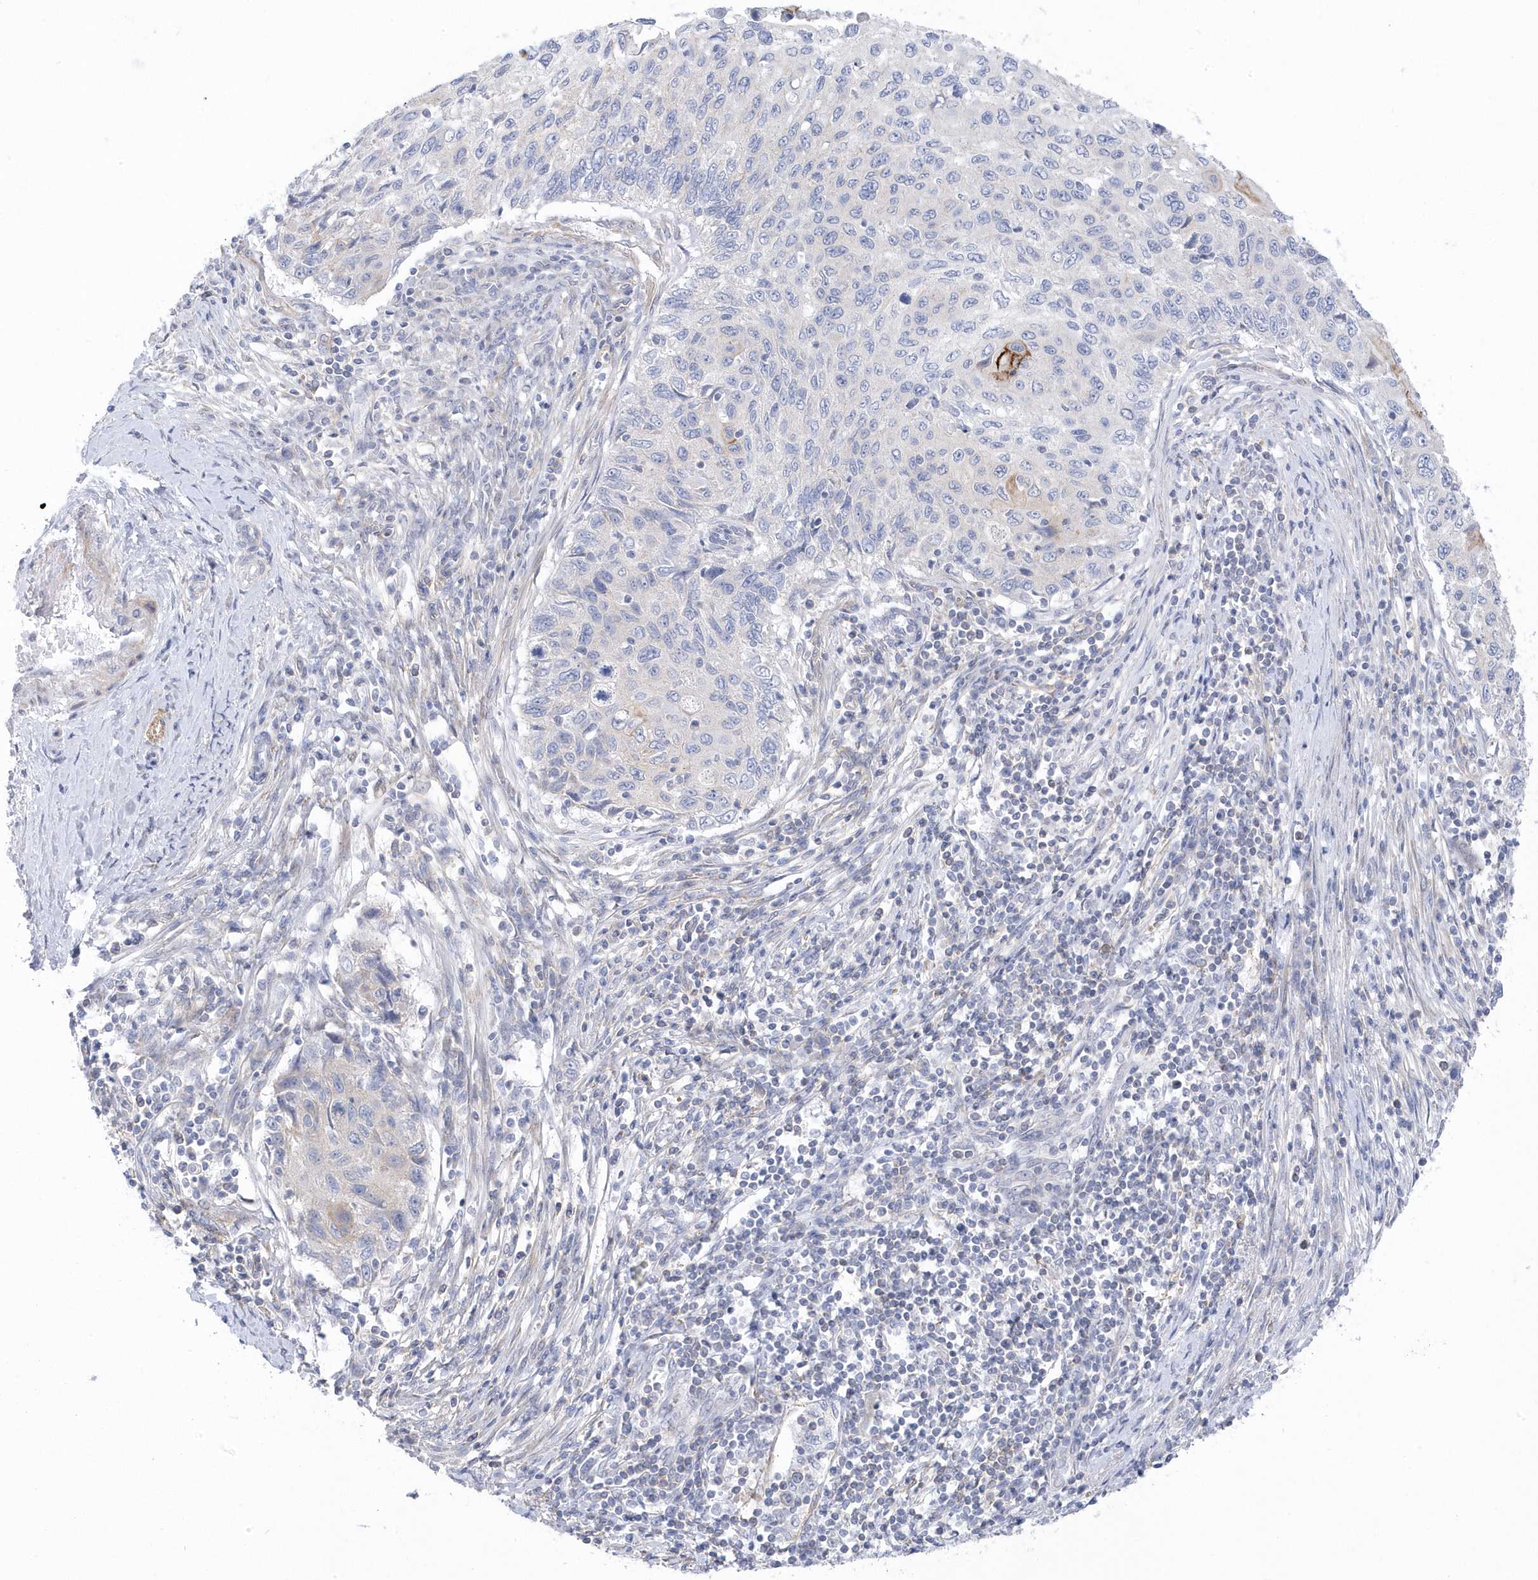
{"staining": {"intensity": "negative", "quantity": "none", "location": "none"}, "tissue": "cervical cancer", "cell_type": "Tumor cells", "image_type": "cancer", "snomed": [{"axis": "morphology", "description": "Squamous cell carcinoma, NOS"}, {"axis": "topography", "description": "Cervix"}], "caption": "Tumor cells show no significant positivity in squamous cell carcinoma (cervical).", "gene": "ANAPC1", "patient": {"sex": "female", "age": 70}}